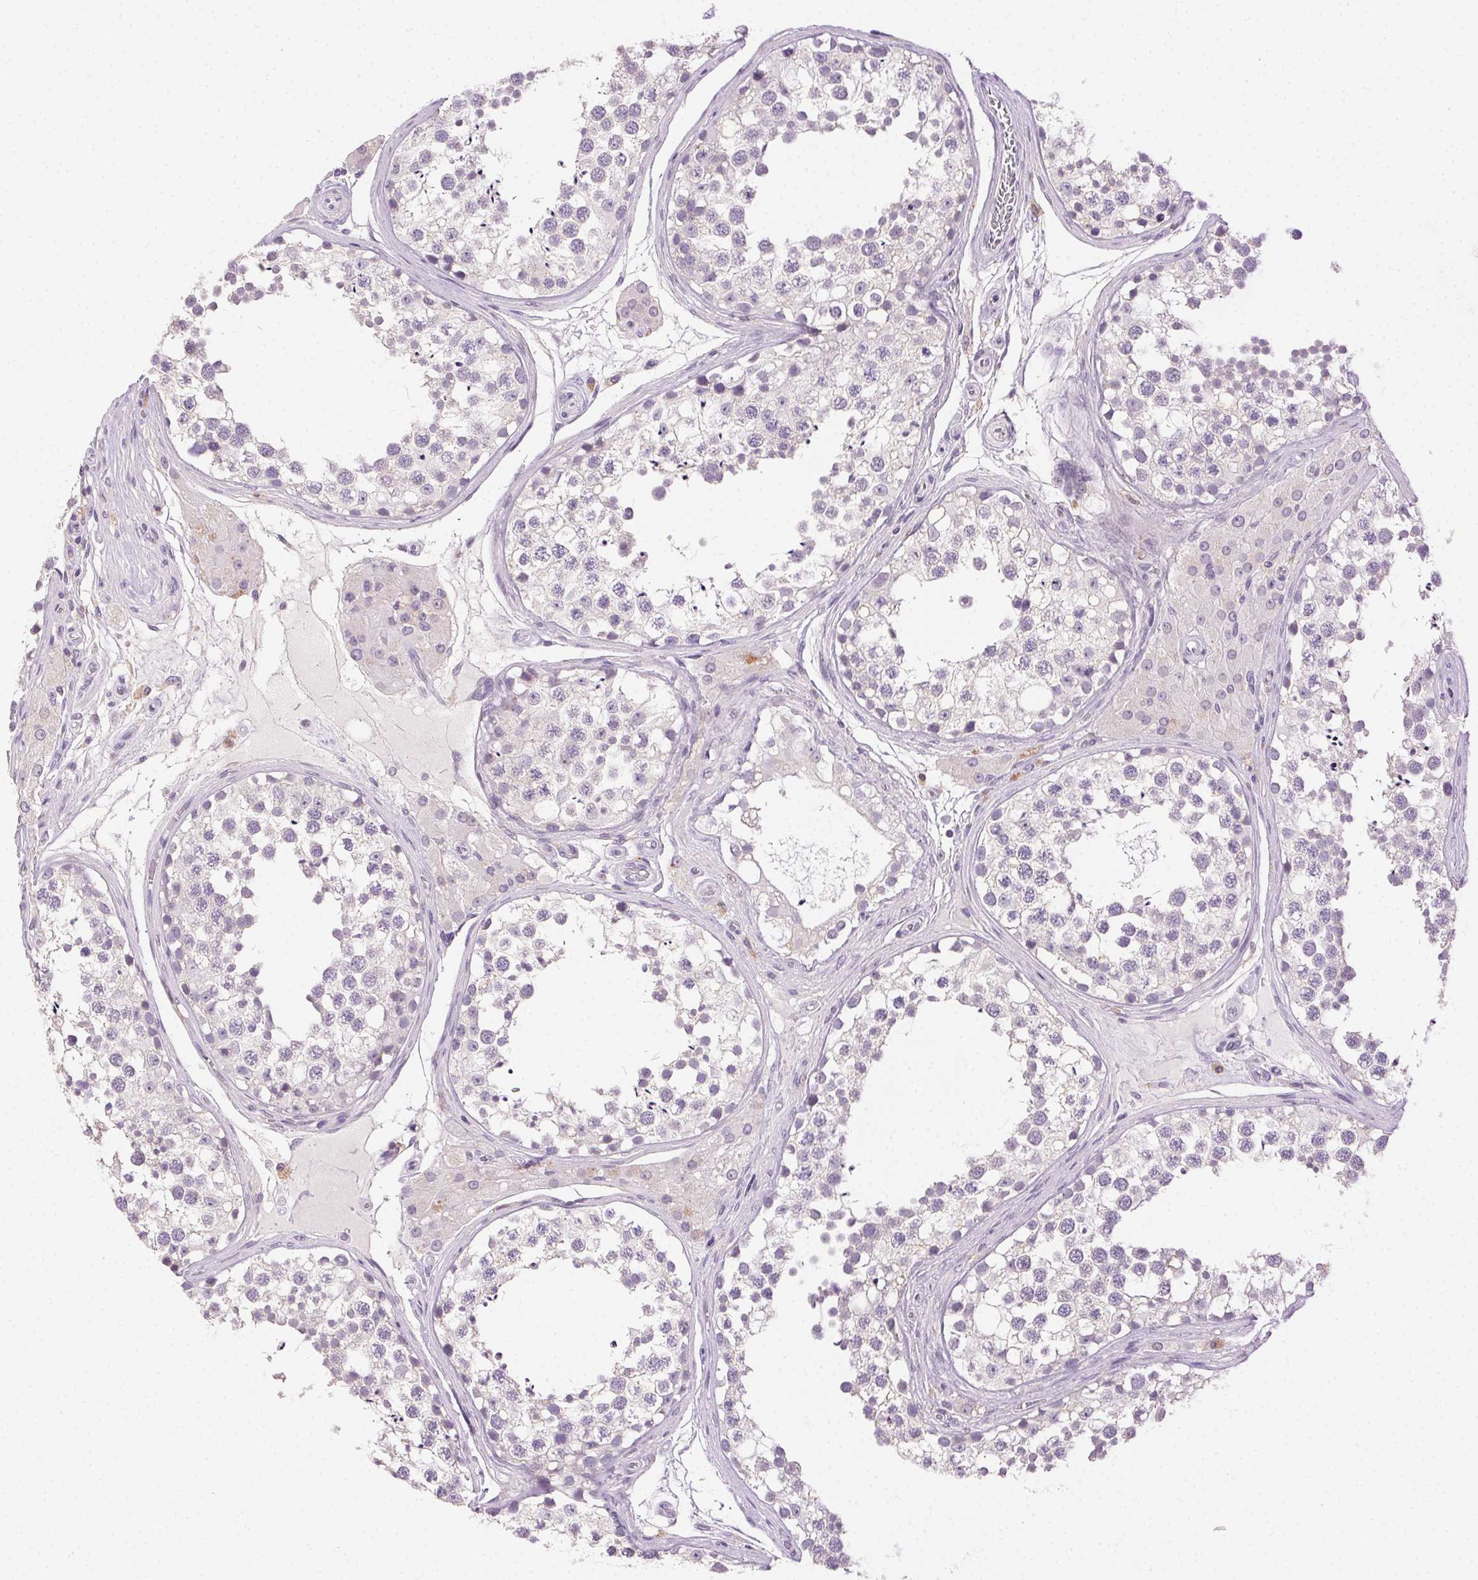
{"staining": {"intensity": "negative", "quantity": "none", "location": "none"}, "tissue": "testis", "cell_type": "Cells in seminiferous ducts", "image_type": "normal", "snomed": [{"axis": "morphology", "description": "Normal tissue, NOS"}, {"axis": "morphology", "description": "Seminoma, NOS"}, {"axis": "topography", "description": "Testis"}], "caption": "Micrograph shows no protein positivity in cells in seminiferous ducts of benign testis.", "gene": "AKAP5", "patient": {"sex": "male", "age": 65}}